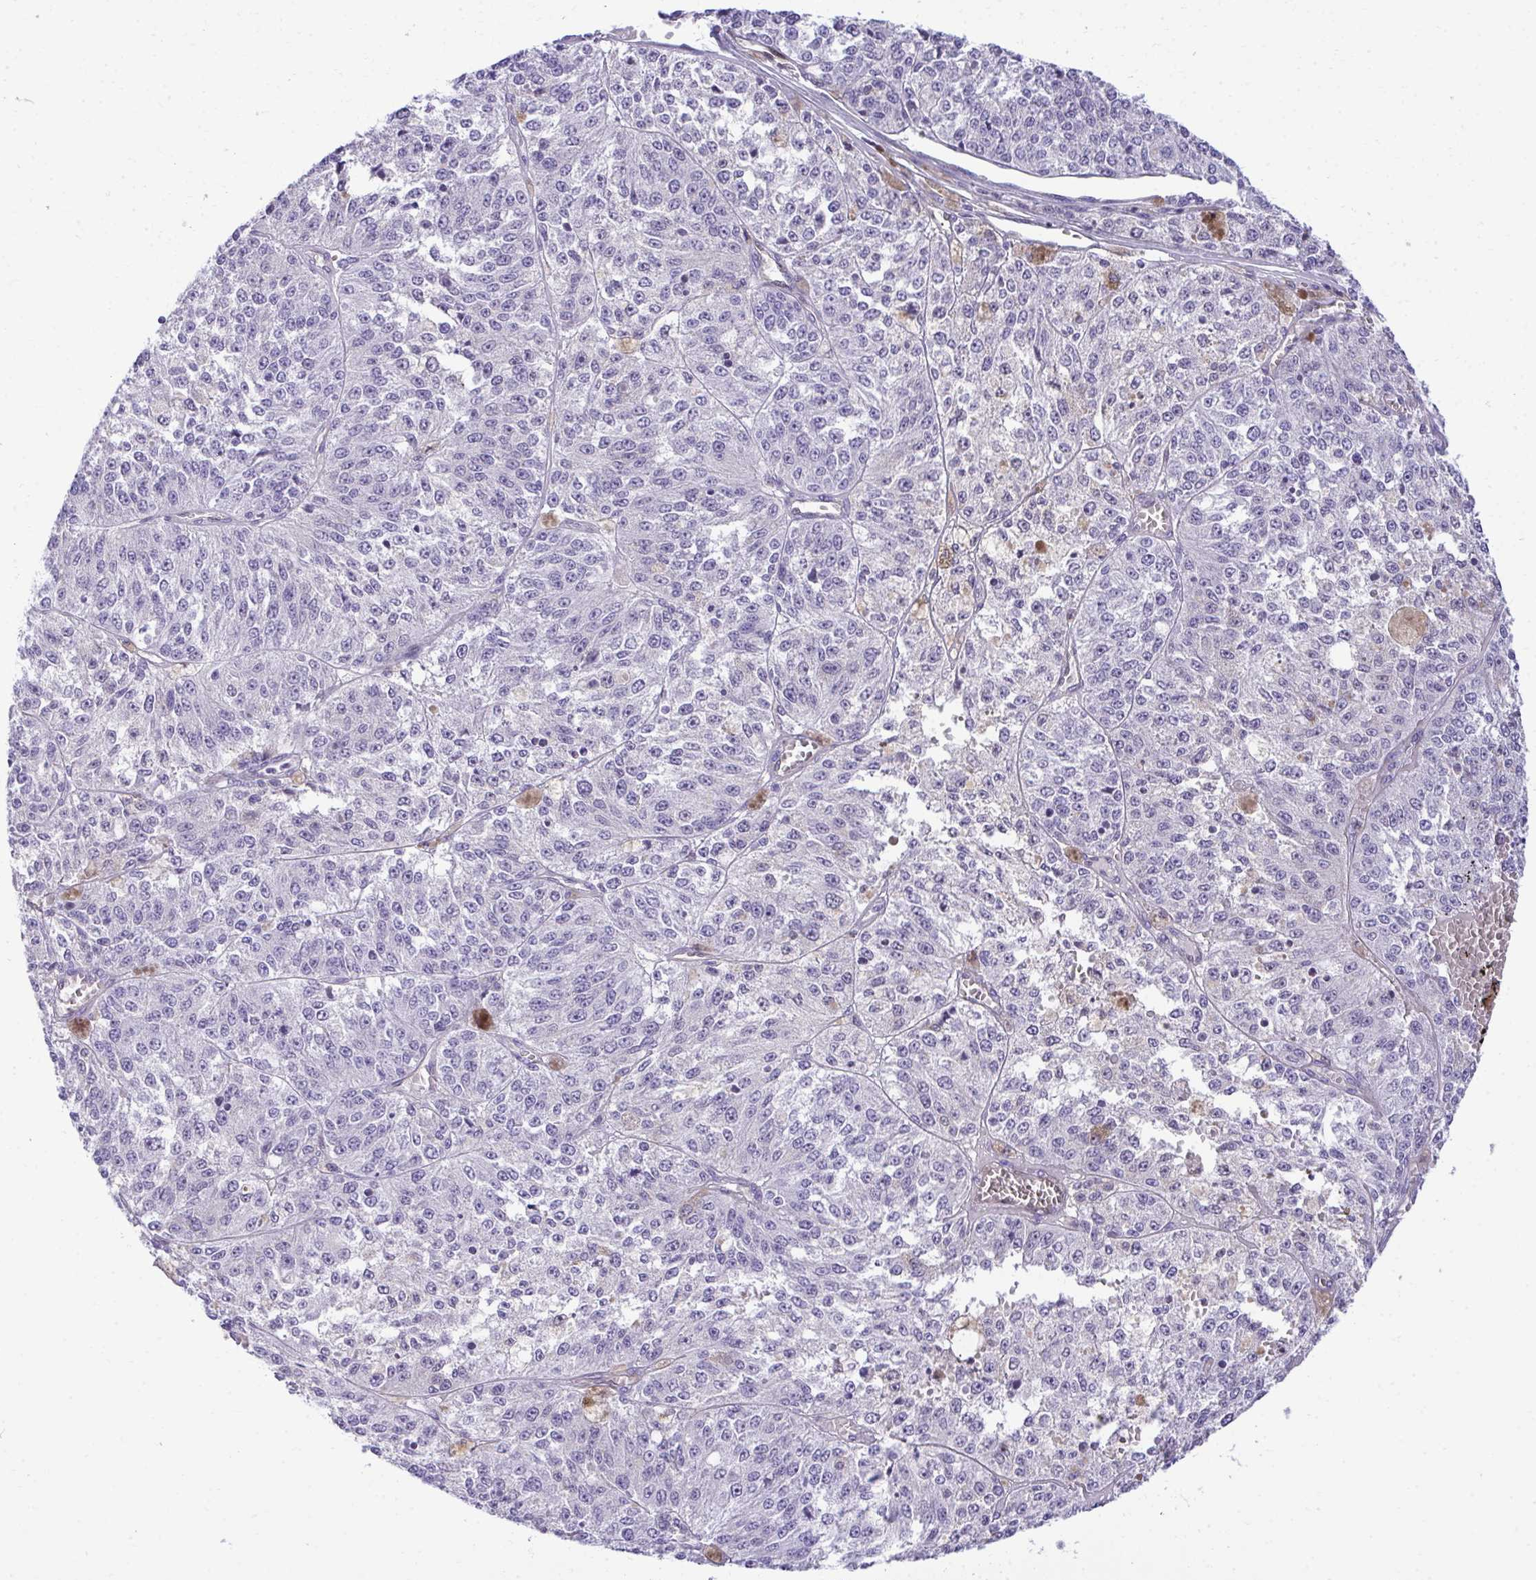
{"staining": {"intensity": "negative", "quantity": "none", "location": "none"}, "tissue": "melanoma", "cell_type": "Tumor cells", "image_type": "cancer", "snomed": [{"axis": "morphology", "description": "Malignant melanoma, Metastatic site"}, {"axis": "topography", "description": "Lymph node"}], "caption": "Human melanoma stained for a protein using IHC shows no positivity in tumor cells.", "gene": "PGM2L1", "patient": {"sex": "female", "age": 64}}